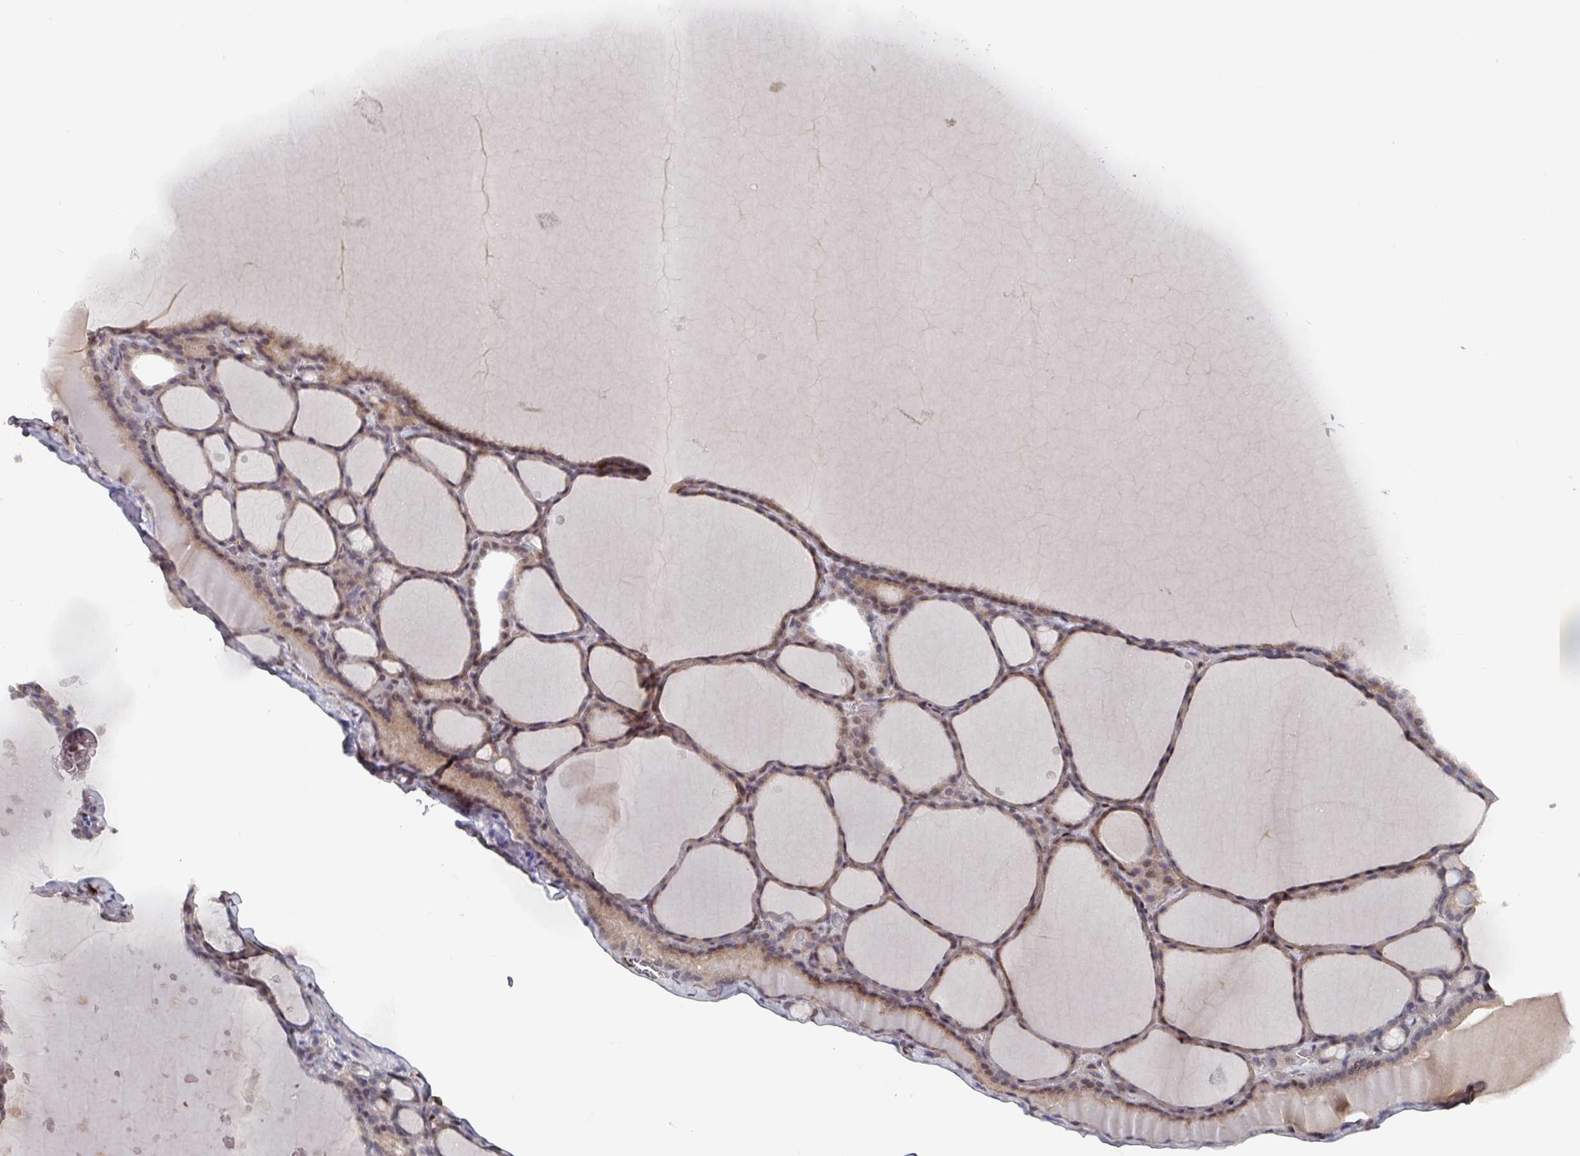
{"staining": {"intensity": "weak", "quantity": ">75%", "location": "cytoplasmic/membranous,nuclear"}, "tissue": "thyroid gland", "cell_type": "Glandular cells", "image_type": "normal", "snomed": [{"axis": "morphology", "description": "Normal tissue, NOS"}, {"axis": "topography", "description": "Thyroid gland"}], "caption": "A high-resolution micrograph shows immunohistochemistry staining of normal thyroid gland, which reveals weak cytoplasmic/membranous,nuclear positivity in approximately >75% of glandular cells.", "gene": "PRRX1", "patient": {"sex": "male", "age": 56}}